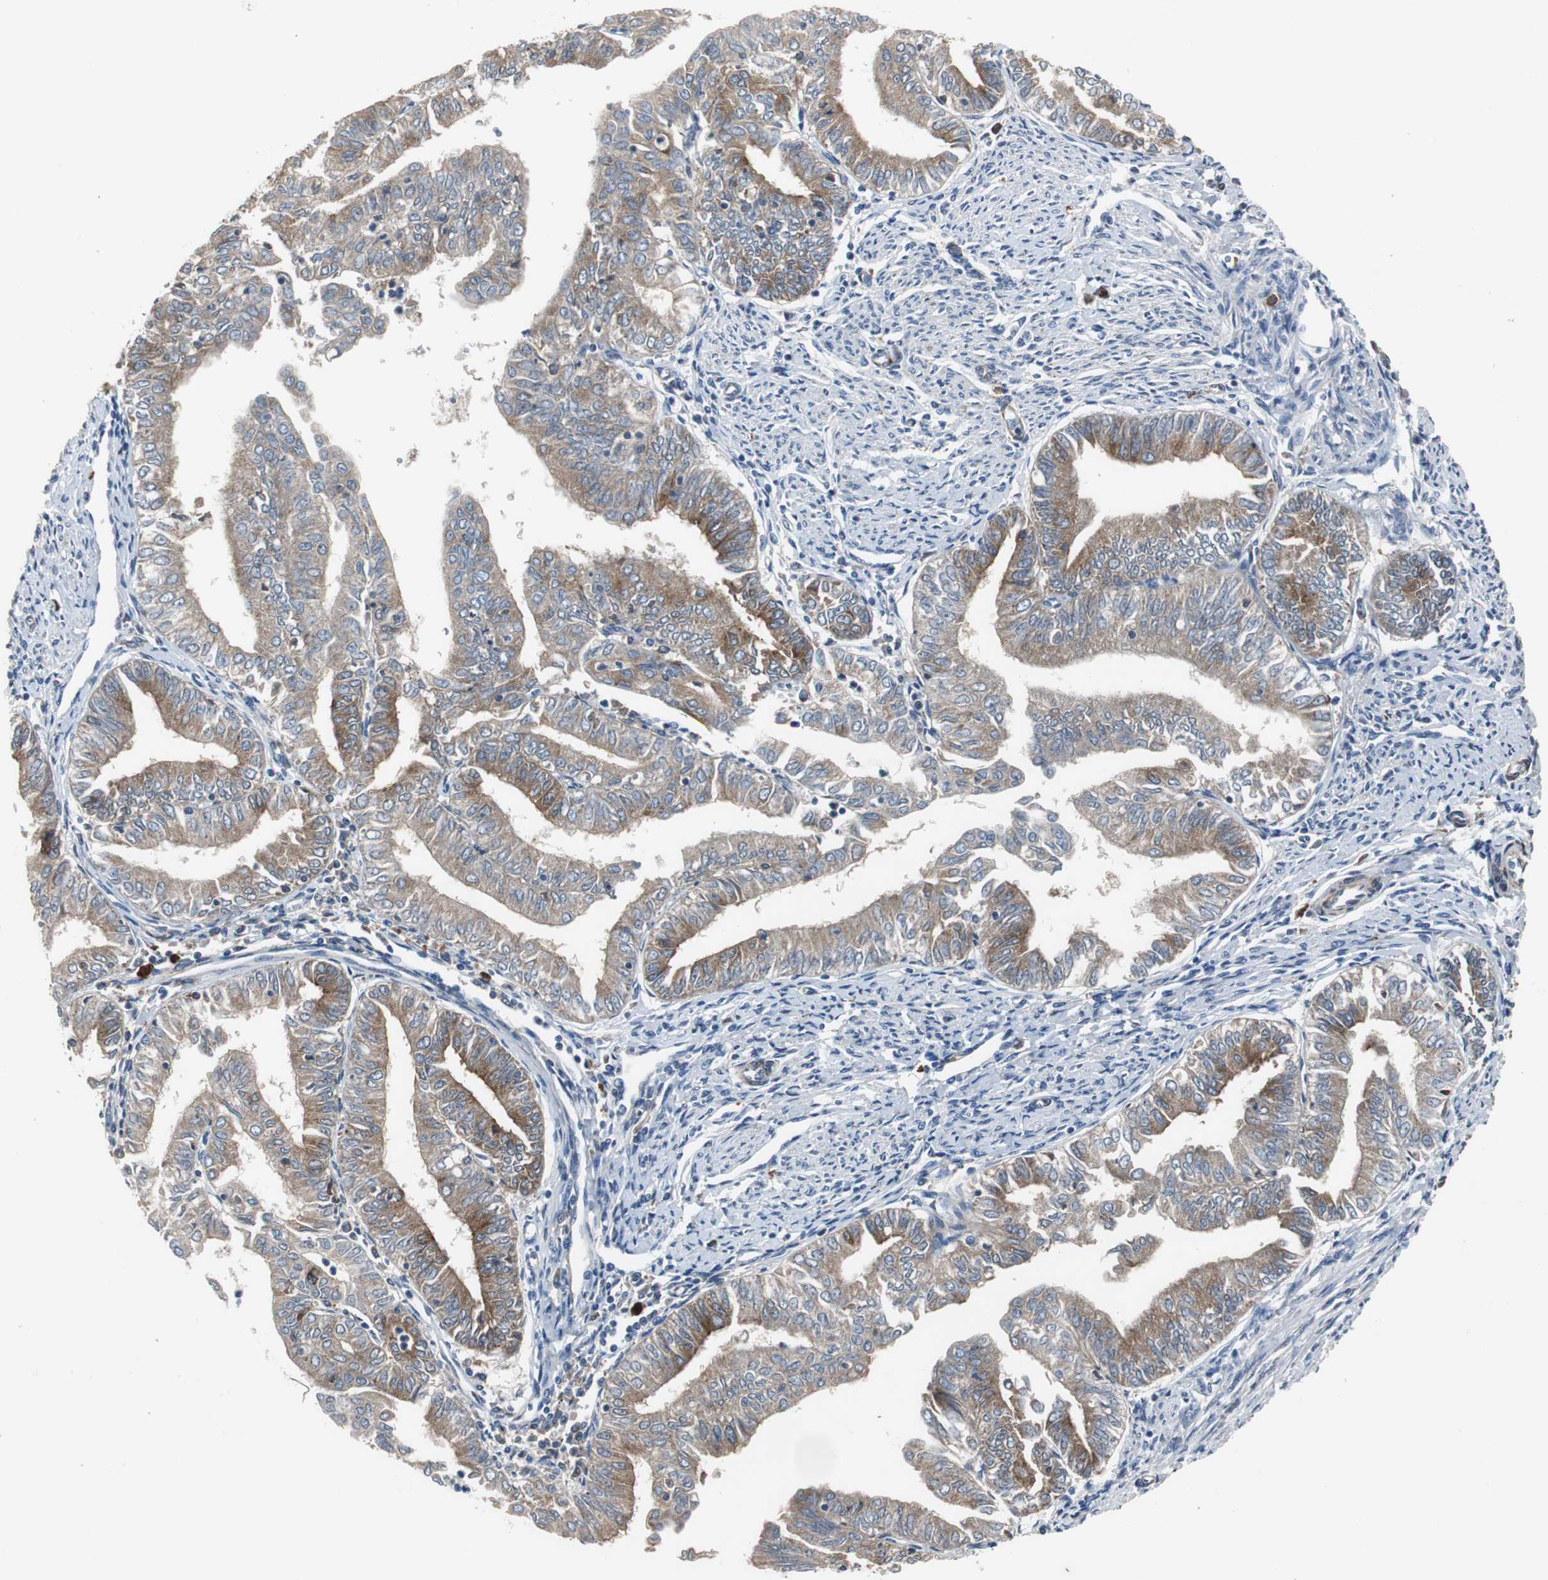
{"staining": {"intensity": "moderate", "quantity": "25%-75%", "location": "cytoplasmic/membranous"}, "tissue": "endometrial cancer", "cell_type": "Tumor cells", "image_type": "cancer", "snomed": [{"axis": "morphology", "description": "Adenocarcinoma, NOS"}, {"axis": "topography", "description": "Endometrium"}], "caption": "Protein staining shows moderate cytoplasmic/membranous positivity in approximately 25%-75% of tumor cells in endometrial adenocarcinoma.", "gene": "SORT1", "patient": {"sex": "female", "age": 66}}